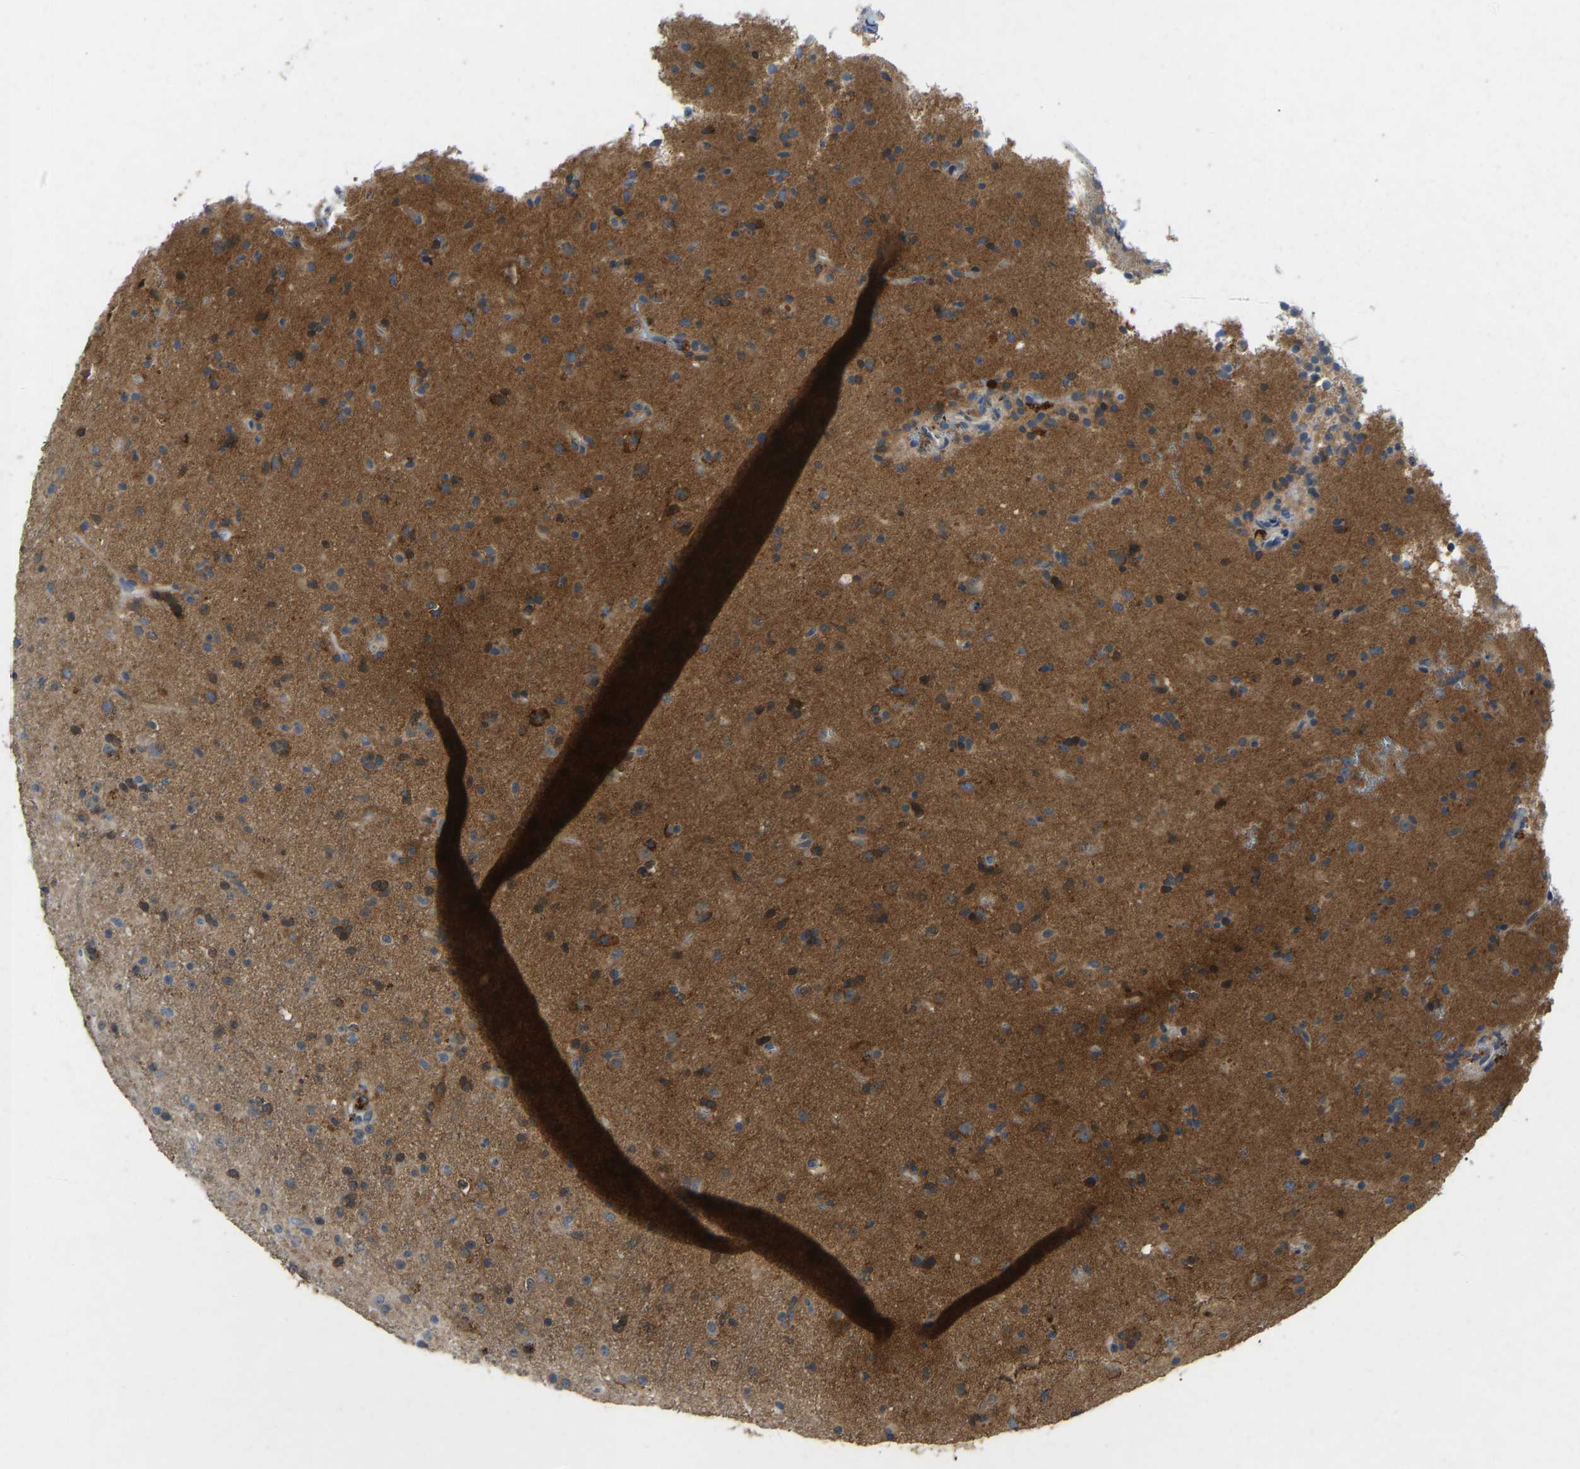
{"staining": {"intensity": "moderate", "quantity": ">75%", "location": "cytoplasmic/membranous"}, "tissue": "glioma", "cell_type": "Tumor cells", "image_type": "cancer", "snomed": [{"axis": "morphology", "description": "Glioma, malignant, Low grade"}, {"axis": "topography", "description": "Brain"}], "caption": "A photomicrograph of glioma stained for a protein exhibits moderate cytoplasmic/membranous brown staining in tumor cells.", "gene": "NDRG3", "patient": {"sex": "male", "age": 65}}